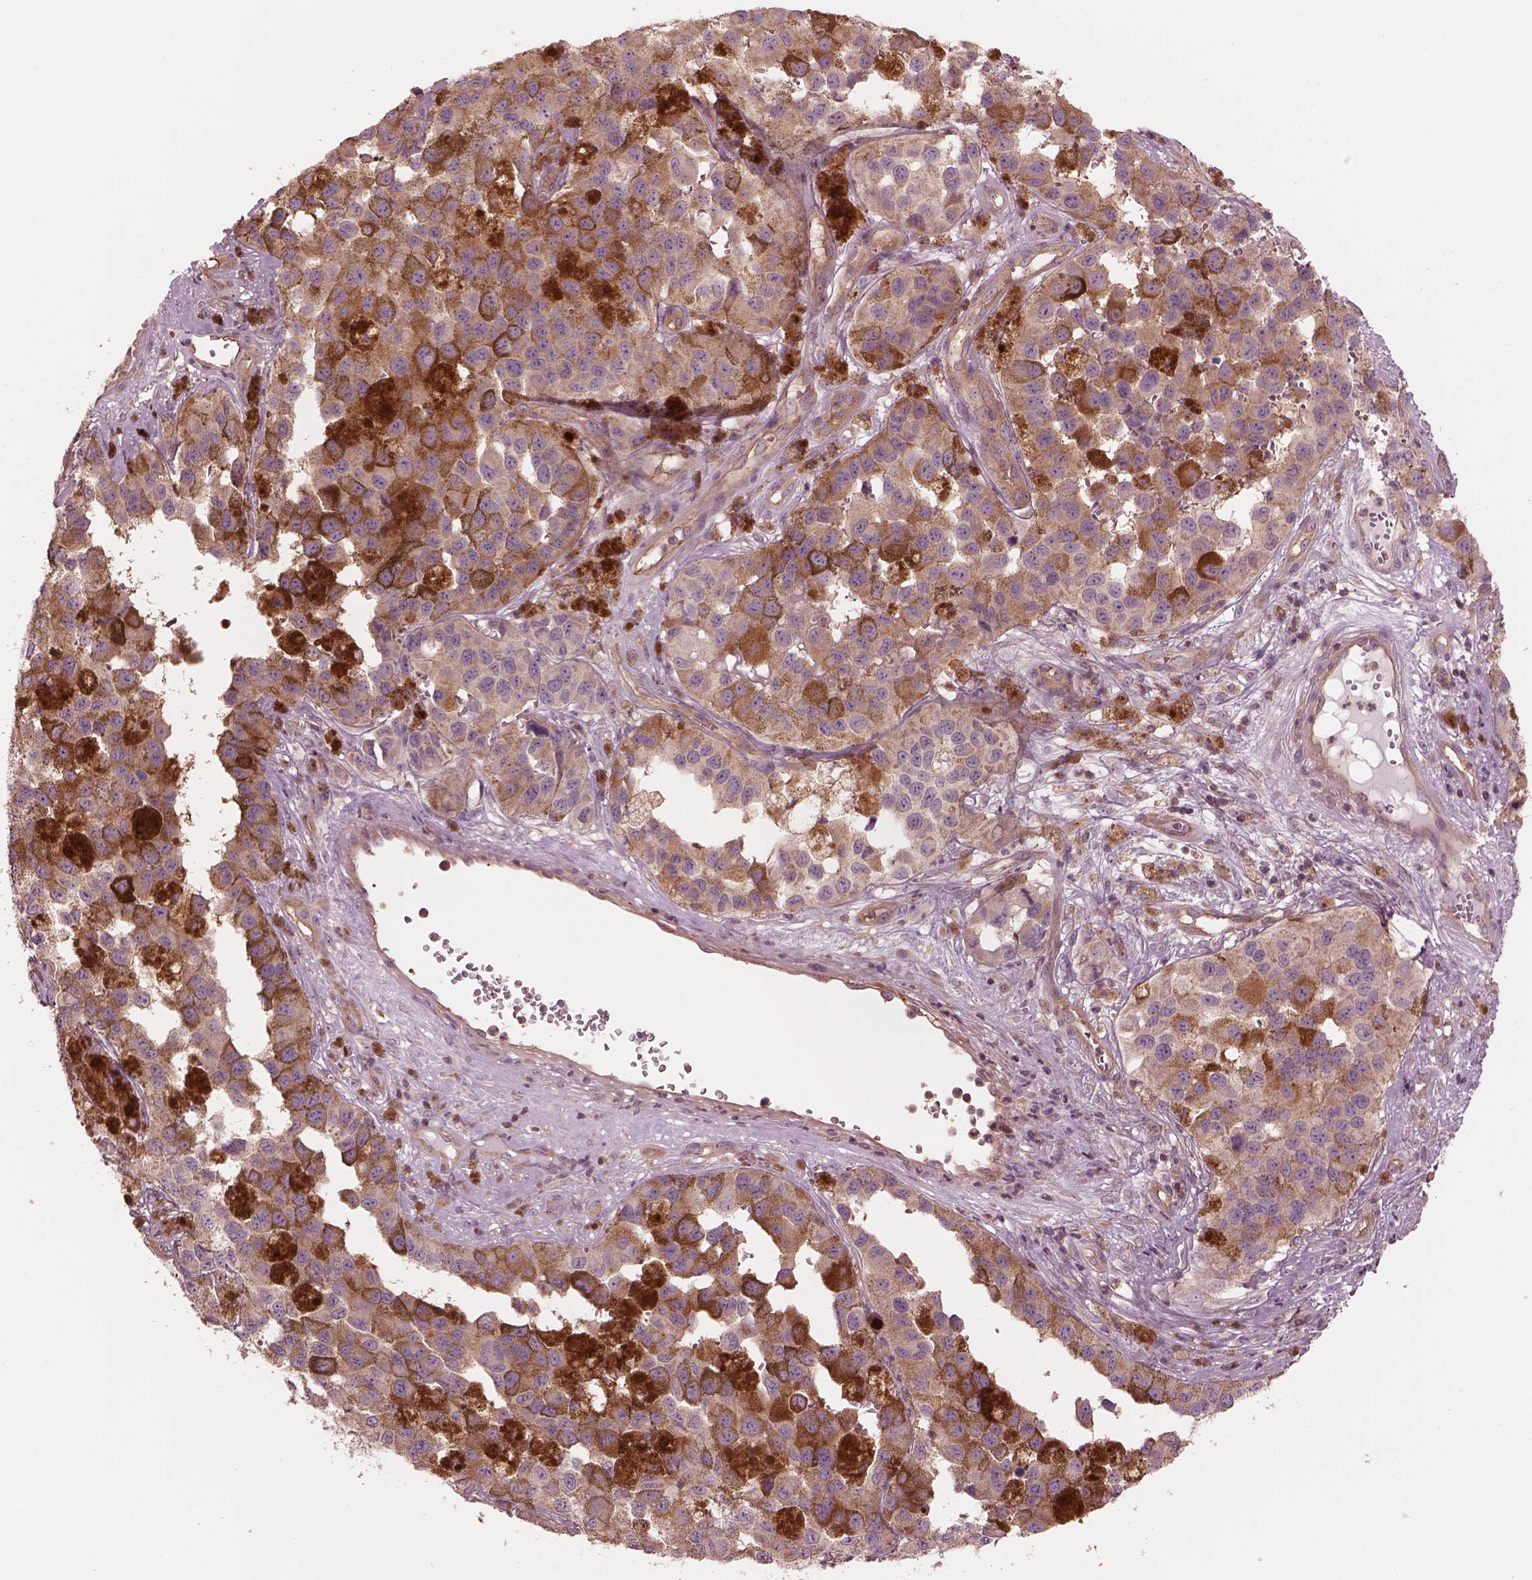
{"staining": {"intensity": "moderate", "quantity": ">75%", "location": "cytoplasmic/membranous"}, "tissue": "melanoma", "cell_type": "Tumor cells", "image_type": "cancer", "snomed": [{"axis": "morphology", "description": "Malignant melanoma, NOS"}, {"axis": "topography", "description": "Skin"}], "caption": "Protein expression analysis of human melanoma reveals moderate cytoplasmic/membranous expression in about >75% of tumor cells.", "gene": "STK33", "patient": {"sex": "female", "age": 58}}